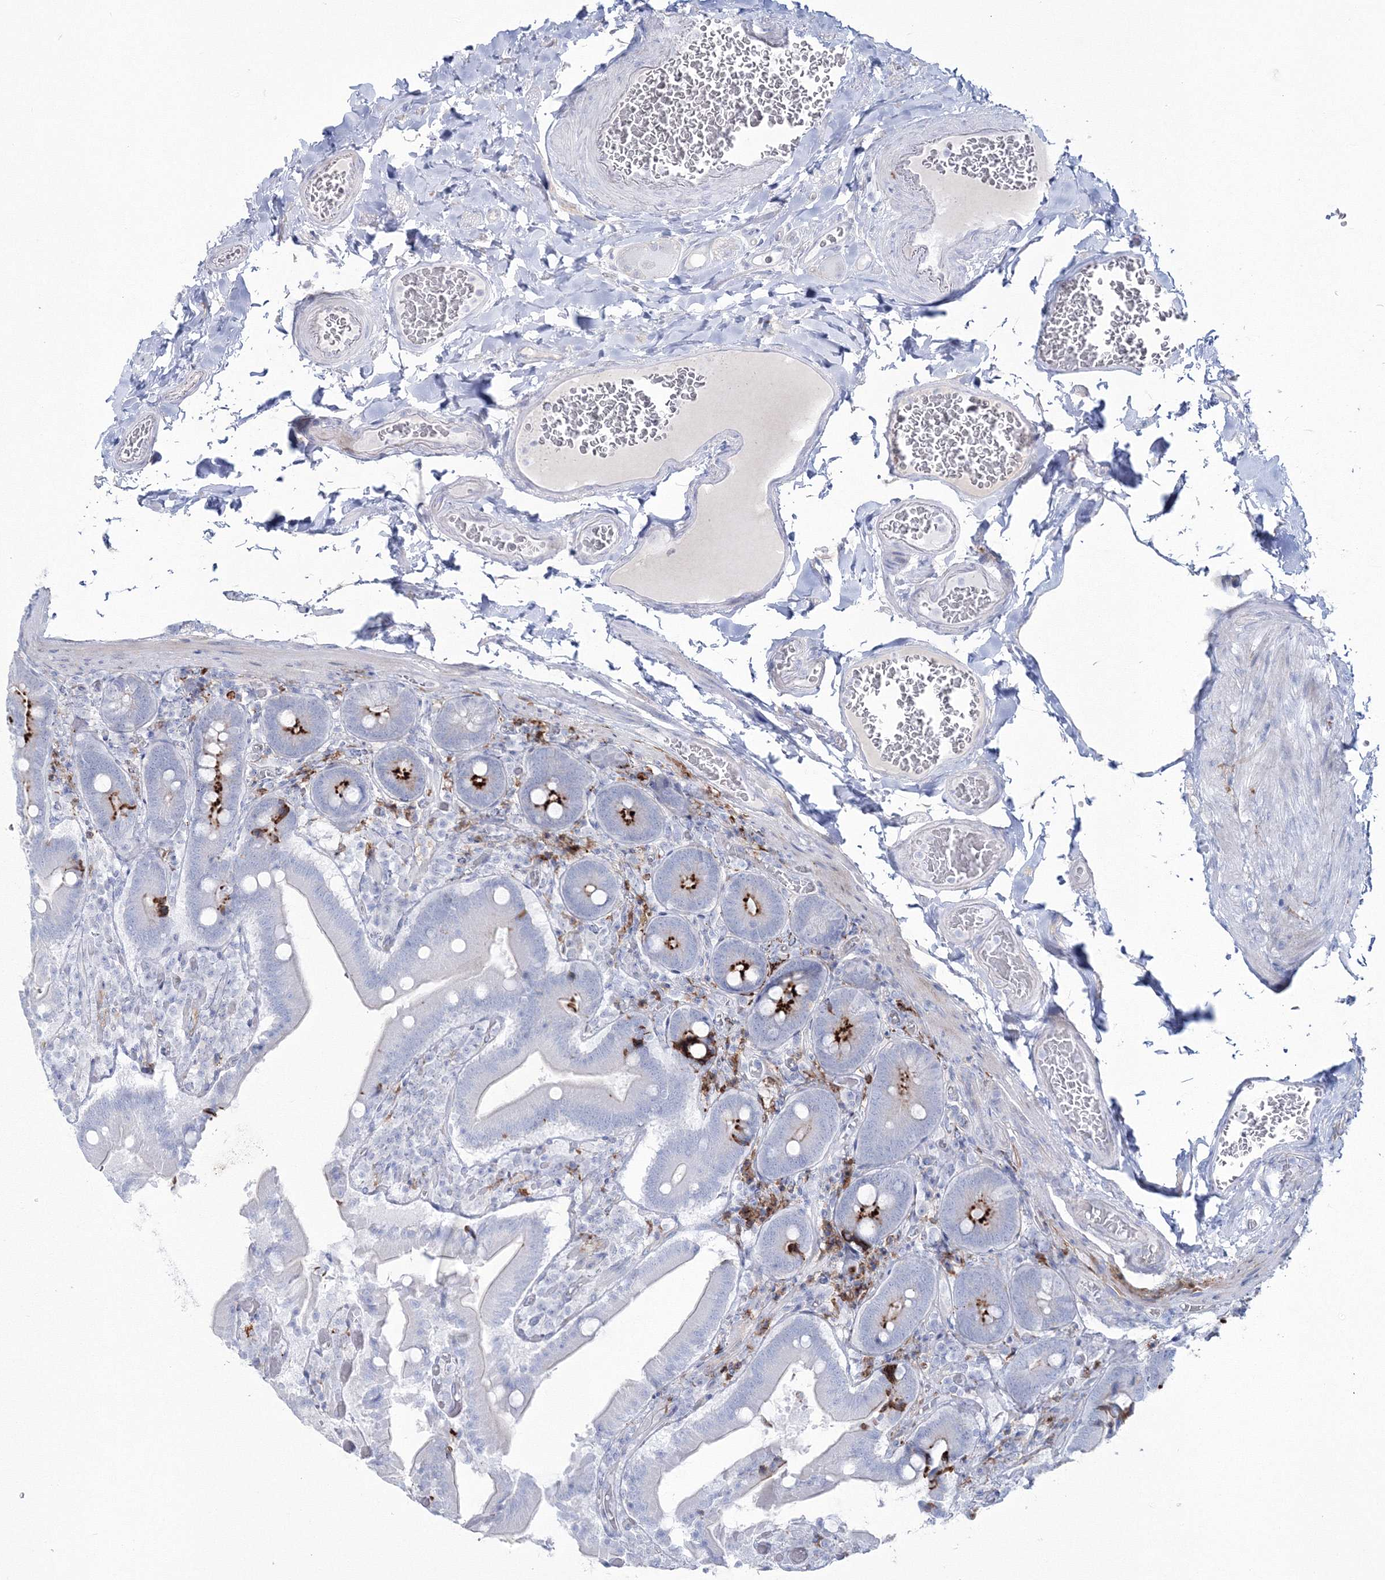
{"staining": {"intensity": "strong", "quantity": "<25%", "location": "cytoplasmic/membranous"}, "tissue": "duodenum", "cell_type": "Glandular cells", "image_type": "normal", "snomed": [{"axis": "morphology", "description": "Normal tissue, NOS"}, {"axis": "topography", "description": "Duodenum"}], "caption": "Unremarkable duodenum was stained to show a protein in brown. There is medium levels of strong cytoplasmic/membranous staining in approximately <25% of glandular cells. (DAB (3,3'-diaminobenzidine) IHC with brightfield microscopy, high magnification).", "gene": "HYAL2", "patient": {"sex": "female", "age": 62}}